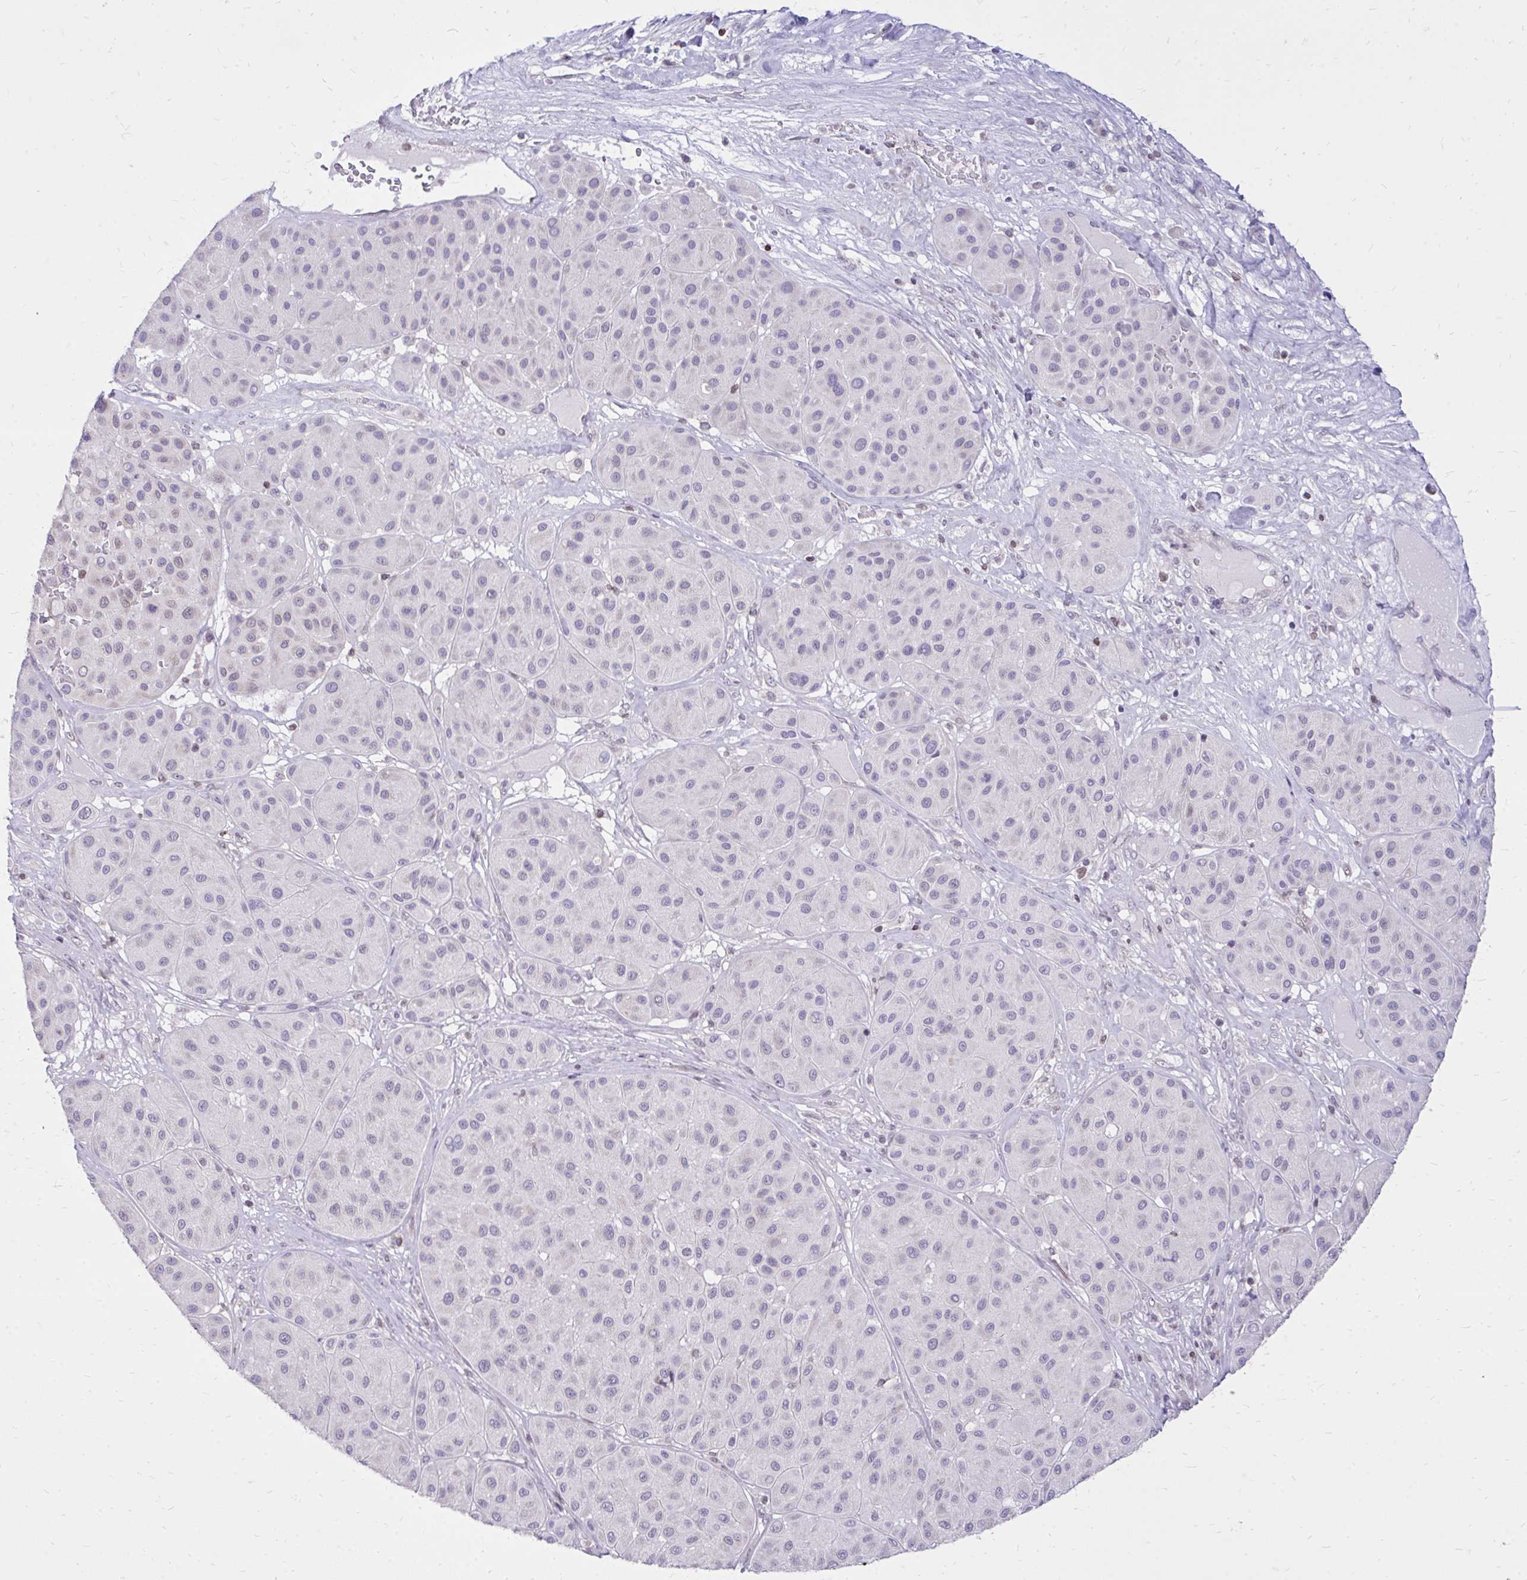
{"staining": {"intensity": "negative", "quantity": "none", "location": "none"}, "tissue": "melanoma", "cell_type": "Tumor cells", "image_type": "cancer", "snomed": [{"axis": "morphology", "description": "Malignant melanoma, Metastatic site"}, {"axis": "topography", "description": "Smooth muscle"}], "caption": "A photomicrograph of human melanoma is negative for staining in tumor cells.", "gene": "RPS6KA2", "patient": {"sex": "male", "age": 41}}